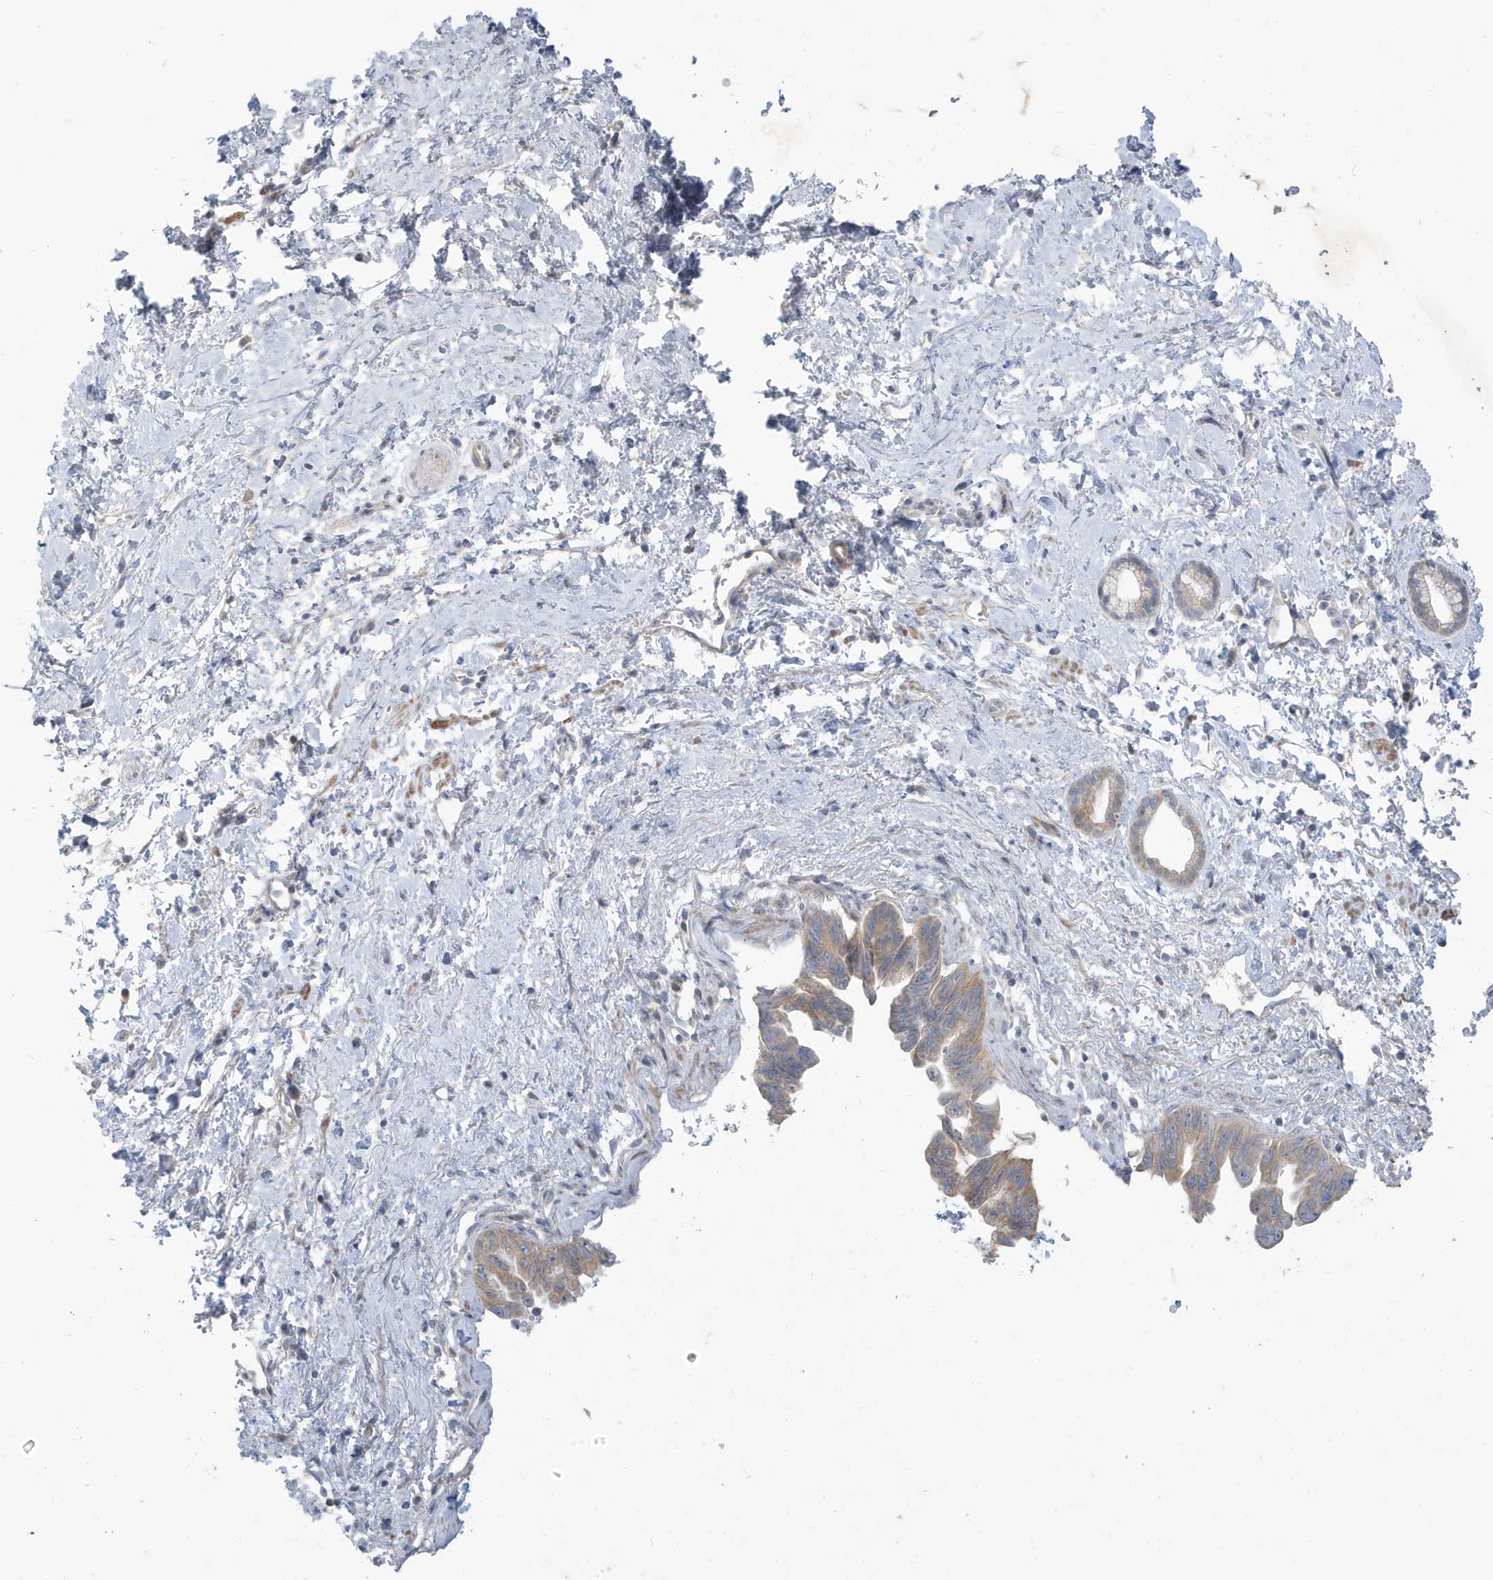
{"staining": {"intensity": "moderate", "quantity": ">75%", "location": "cytoplasmic/membranous"}, "tissue": "pancreatic cancer", "cell_type": "Tumor cells", "image_type": "cancer", "snomed": [{"axis": "morphology", "description": "Adenocarcinoma, NOS"}, {"axis": "topography", "description": "Pancreas"}], "caption": "Adenocarcinoma (pancreatic) was stained to show a protein in brown. There is medium levels of moderate cytoplasmic/membranous positivity in approximately >75% of tumor cells.", "gene": "ATP13A5", "patient": {"sex": "female", "age": 72}}